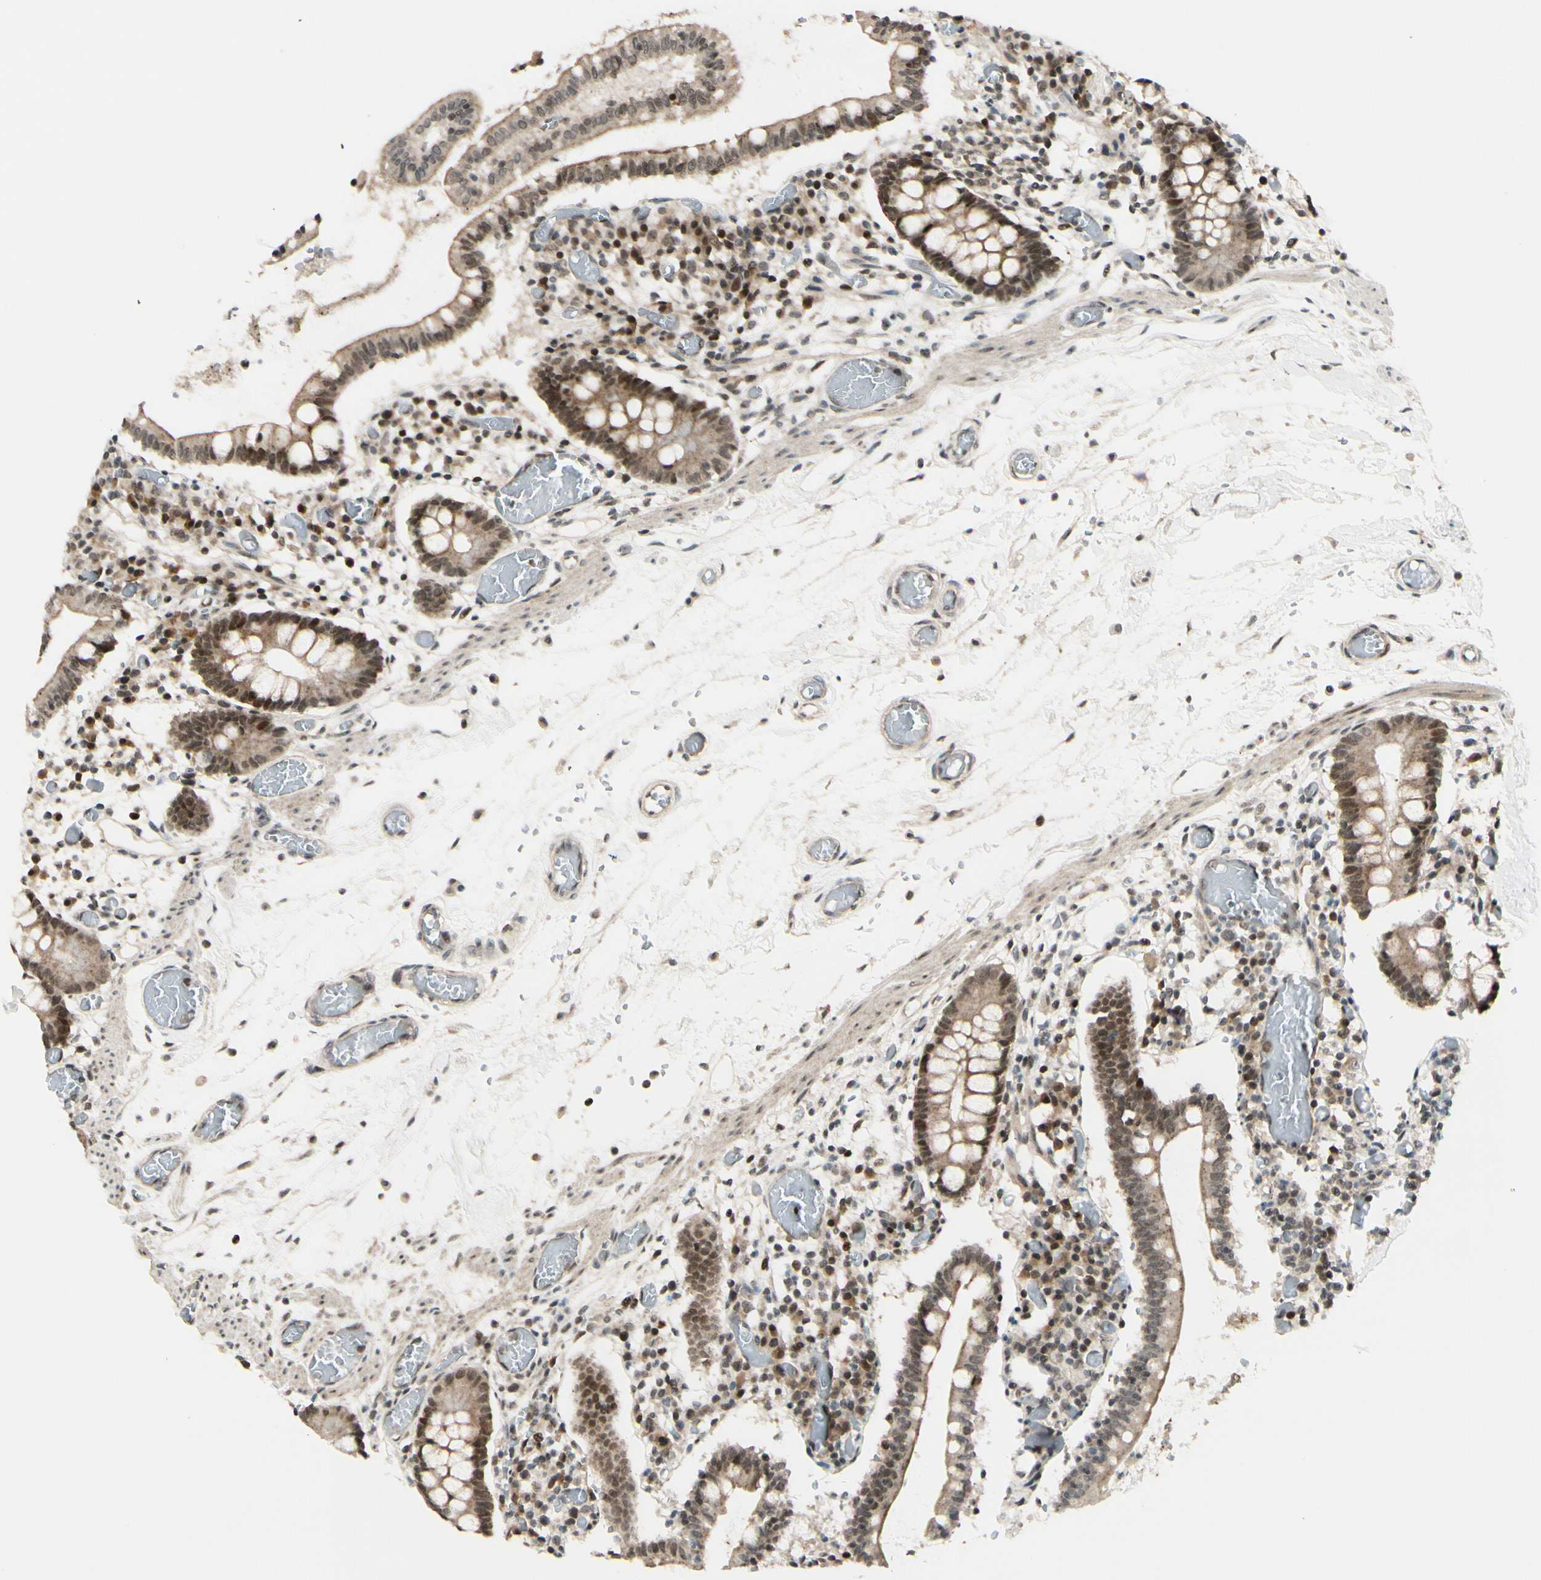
{"staining": {"intensity": "moderate", "quantity": ">75%", "location": "cytoplasmic/membranous"}, "tissue": "small intestine", "cell_type": "Glandular cells", "image_type": "normal", "snomed": [{"axis": "morphology", "description": "Normal tissue, NOS"}, {"axis": "topography", "description": "Small intestine"}], "caption": "Human small intestine stained for a protein (brown) exhibits moderate cytoplasmic/membranous positive expression in approximately >75% of glandular cells.", "gene": "BRMS1", "patient": {"sex": "female", "age": 61}}